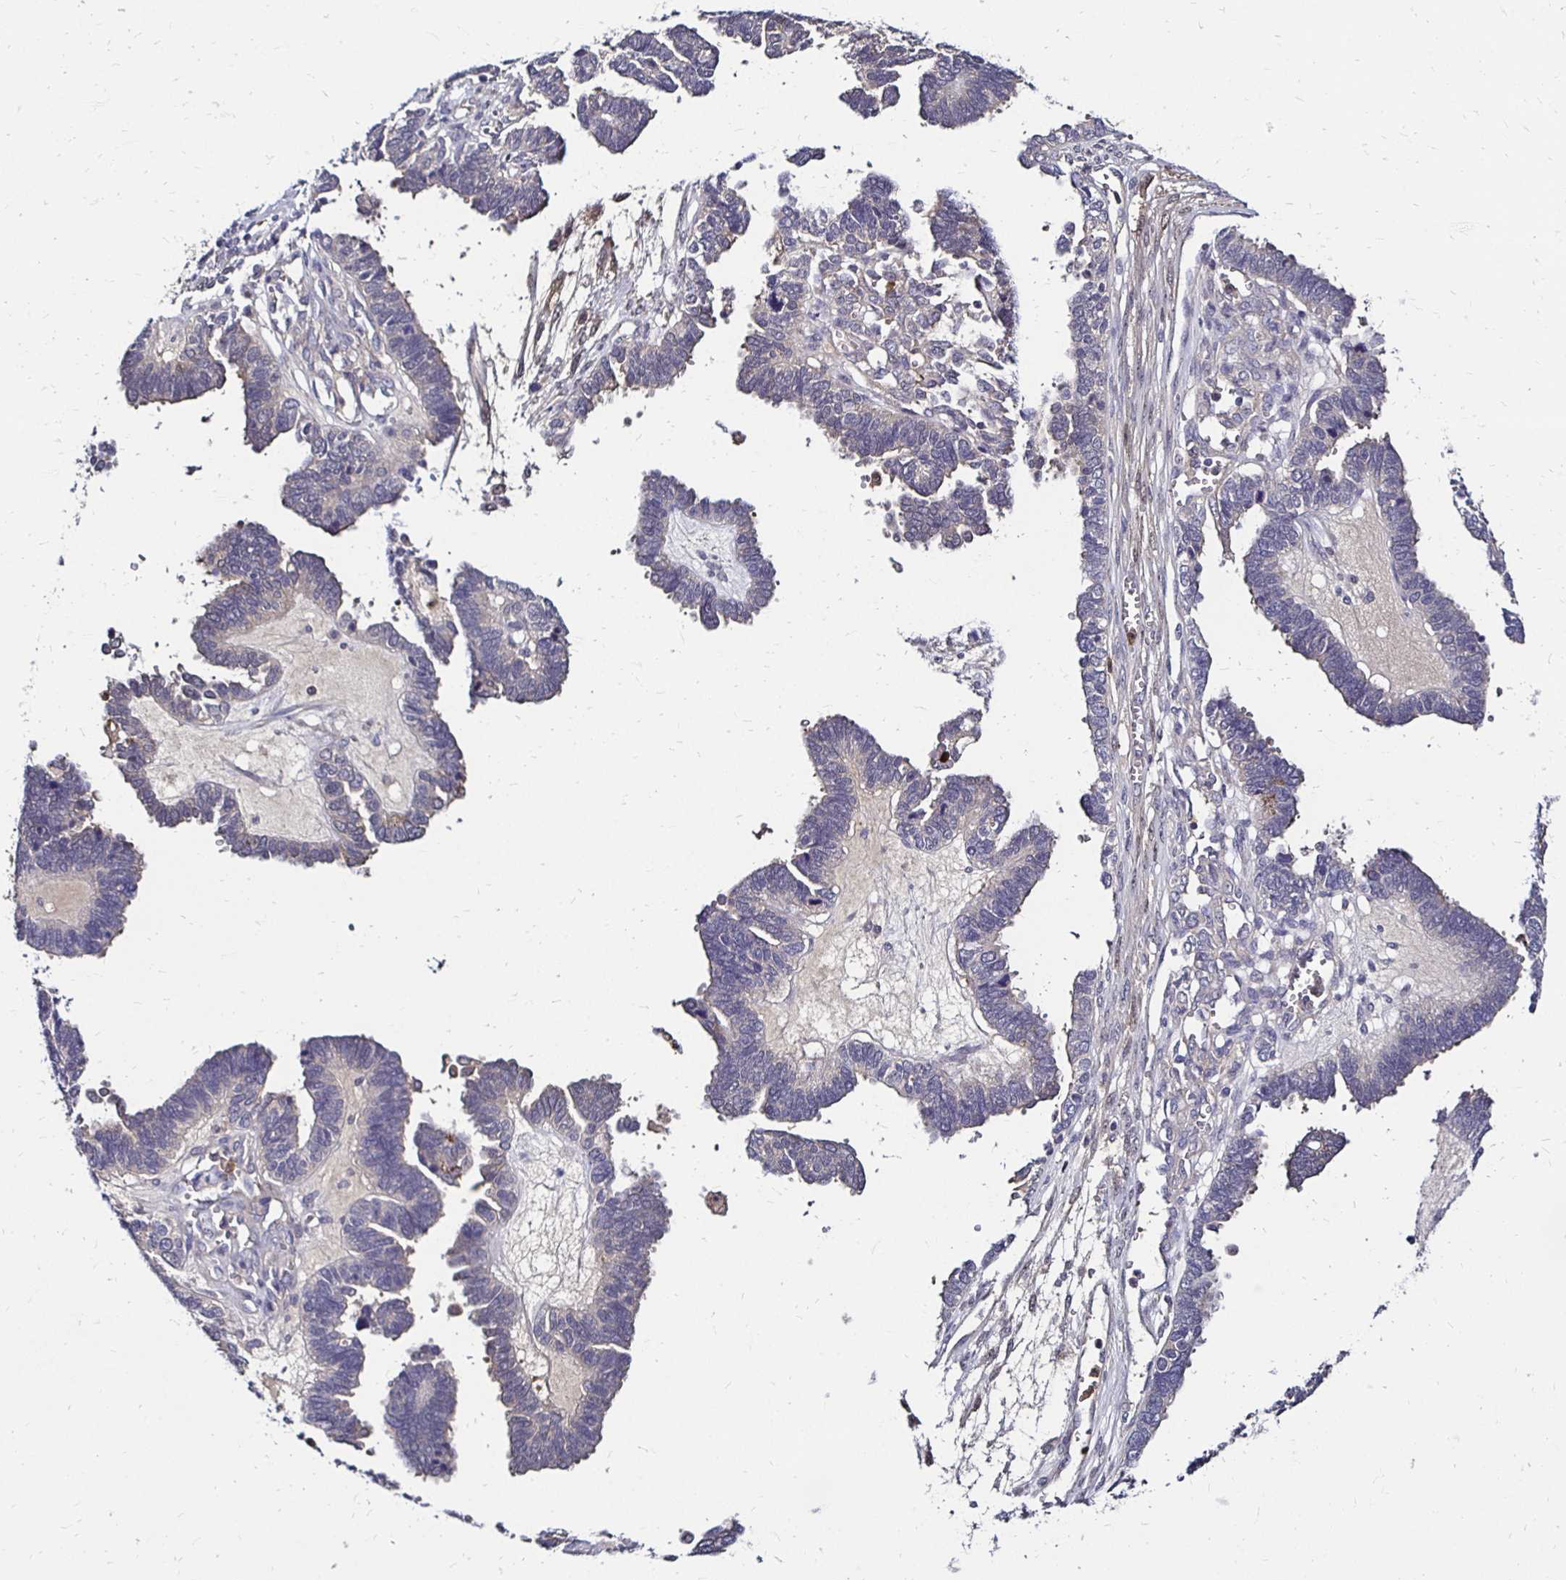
{"staining": {"intensity": "negative", "quantity": "none", "location": "none"}, "tissue": "ovarian cancer", "cell_type": "Tumor cells", "image_type": "cancer", "snomed": [{"axis": "morphology", "description": "Cystadenocarcinoma, serous, NOS"}, {"axis": "topography", "description": "Ovary"}], "caption": "IHC photomicrograph of human ovarian cancer stained for a protein (brown), which shows no staining in tumor cells.", "gene": "TXN", "patient": {"sex": "female", "age": 51}}